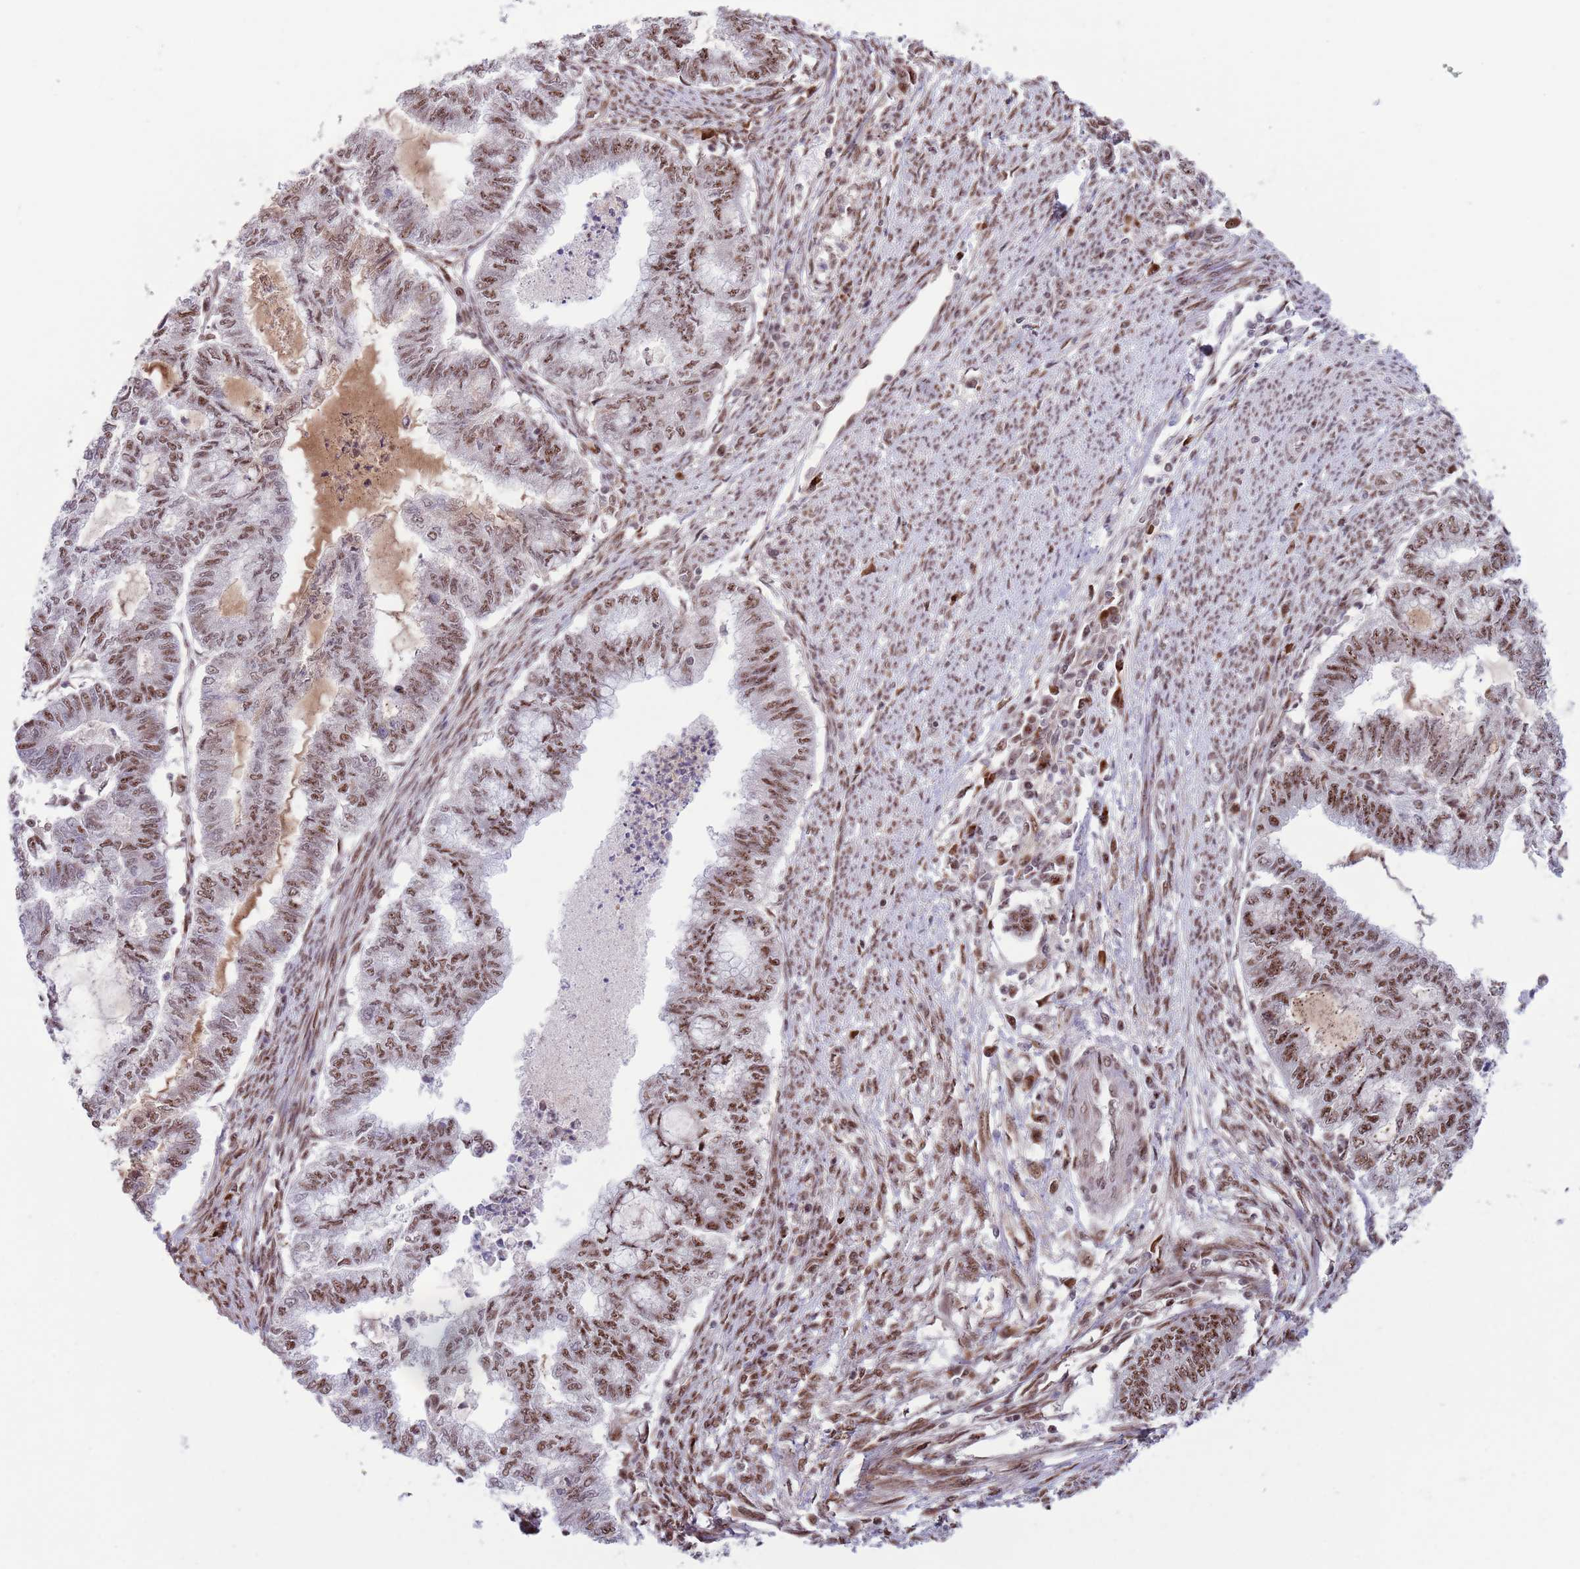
{"staining": {"intensity": "moderate", "quantity": ">75%", "location": "nuclear"}, "tissue": "endometrial cancer", "cell_type": "Tumor cells", "image_type": "cancer", "snomed": [{"axis": "morphology", "description": "Adenocarcinoma, NOS"}, {"axis": "topography", "description": "Endometrium"}], "caption": "Immunohistochemistry (IHC) micrograph of neoplastic tissue: endometrial cancer stained using IHC shows medium levels of moderate protein expression localized specifically in the nuclear of tumor cells, appearing as a nuclear brown color.", "gene": "SIPA1L3", "patient": {"sex": "female", "age": 79}}